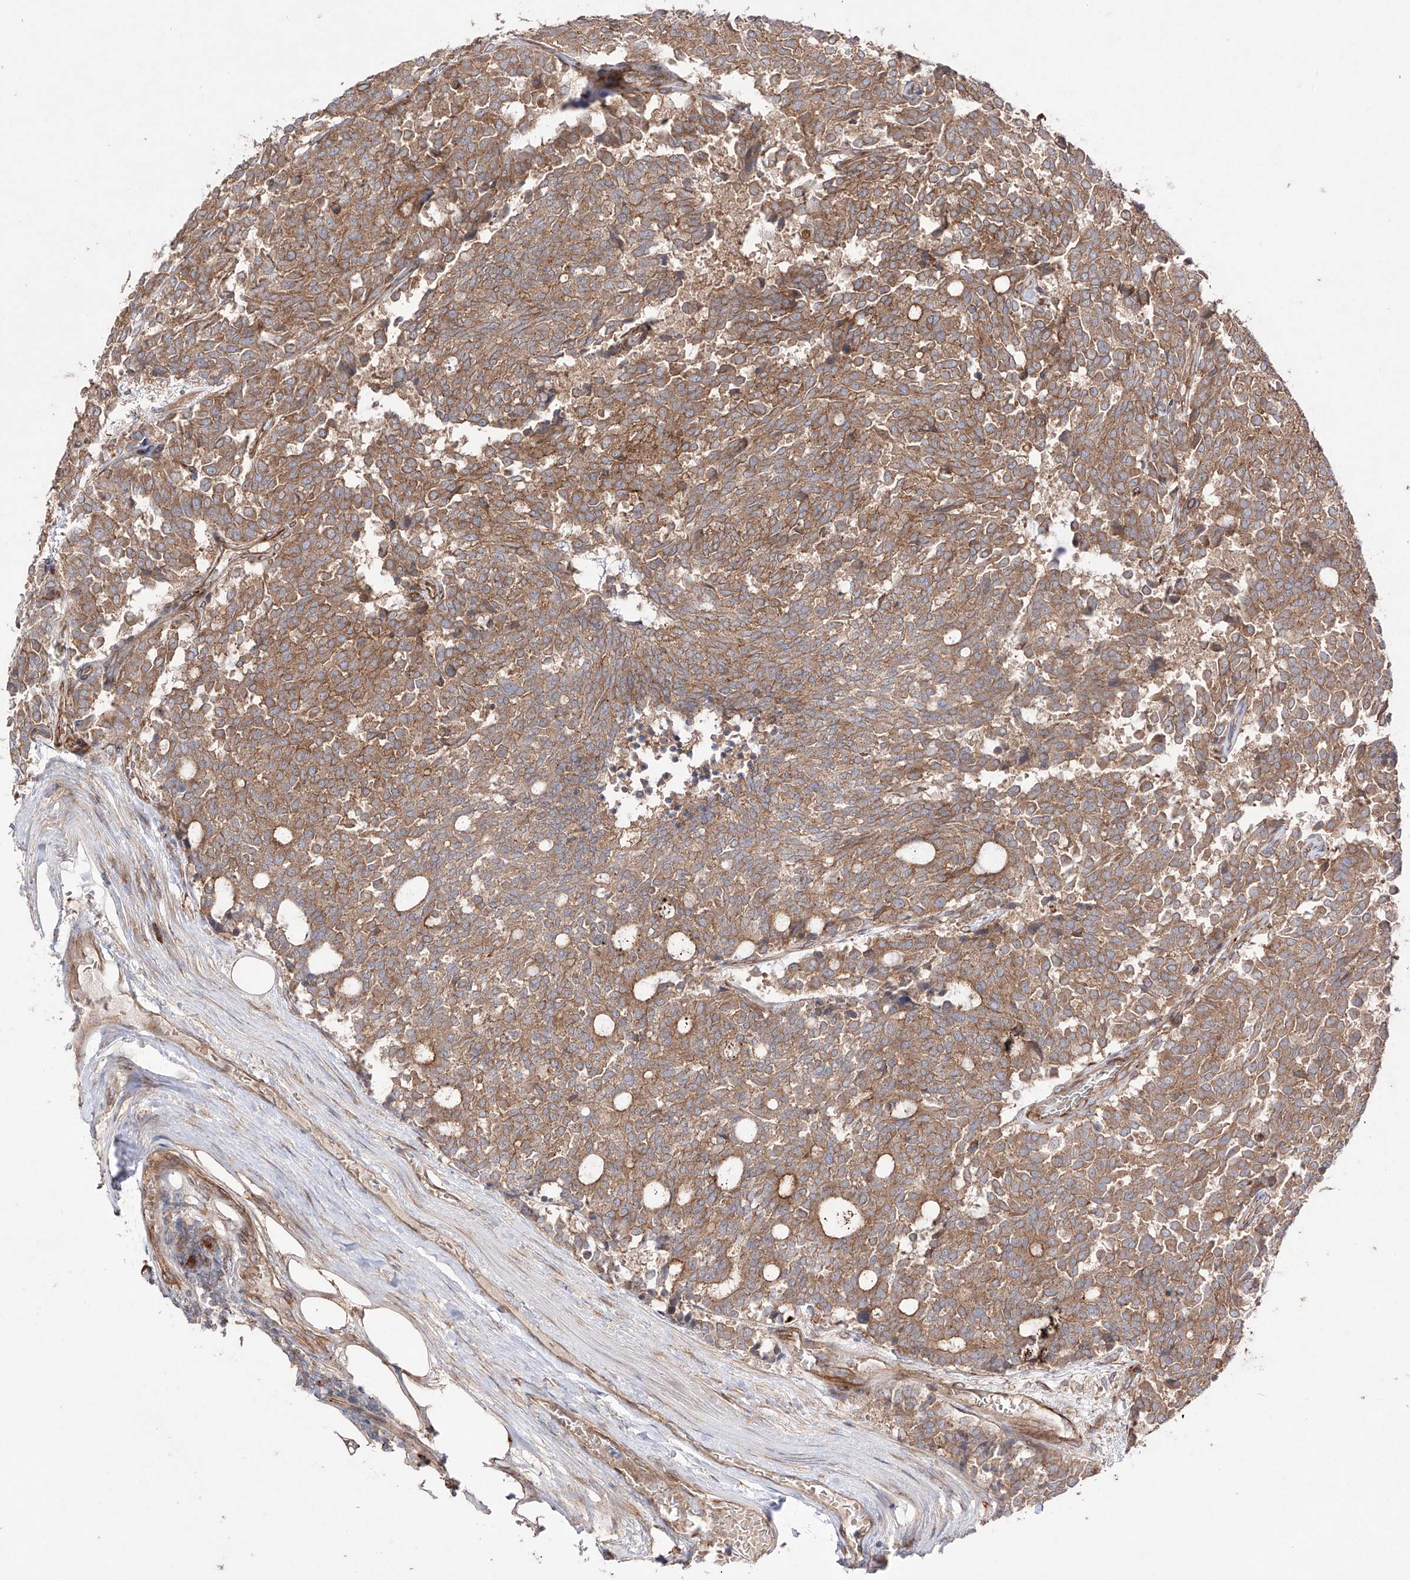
{"staining": {"intensity": "moderate", "quantity": ">75%", "location": "cytoplasmic/membranous"}, "tissue": "carcinoid", "cell_type": "Tumor cells", "image_type": "cancer", "snomed": [{"axis": "morphology", "description": "Carcinoid, malignant, NOS"}, {"axis": "topography", "description": "Pancreas"}], "caption": "Human carcinoid stained with a protein marker reveals moderate staining in tumor cells.", "gene": "YKT6", "patient": {"sex": "female", "age": 54}}